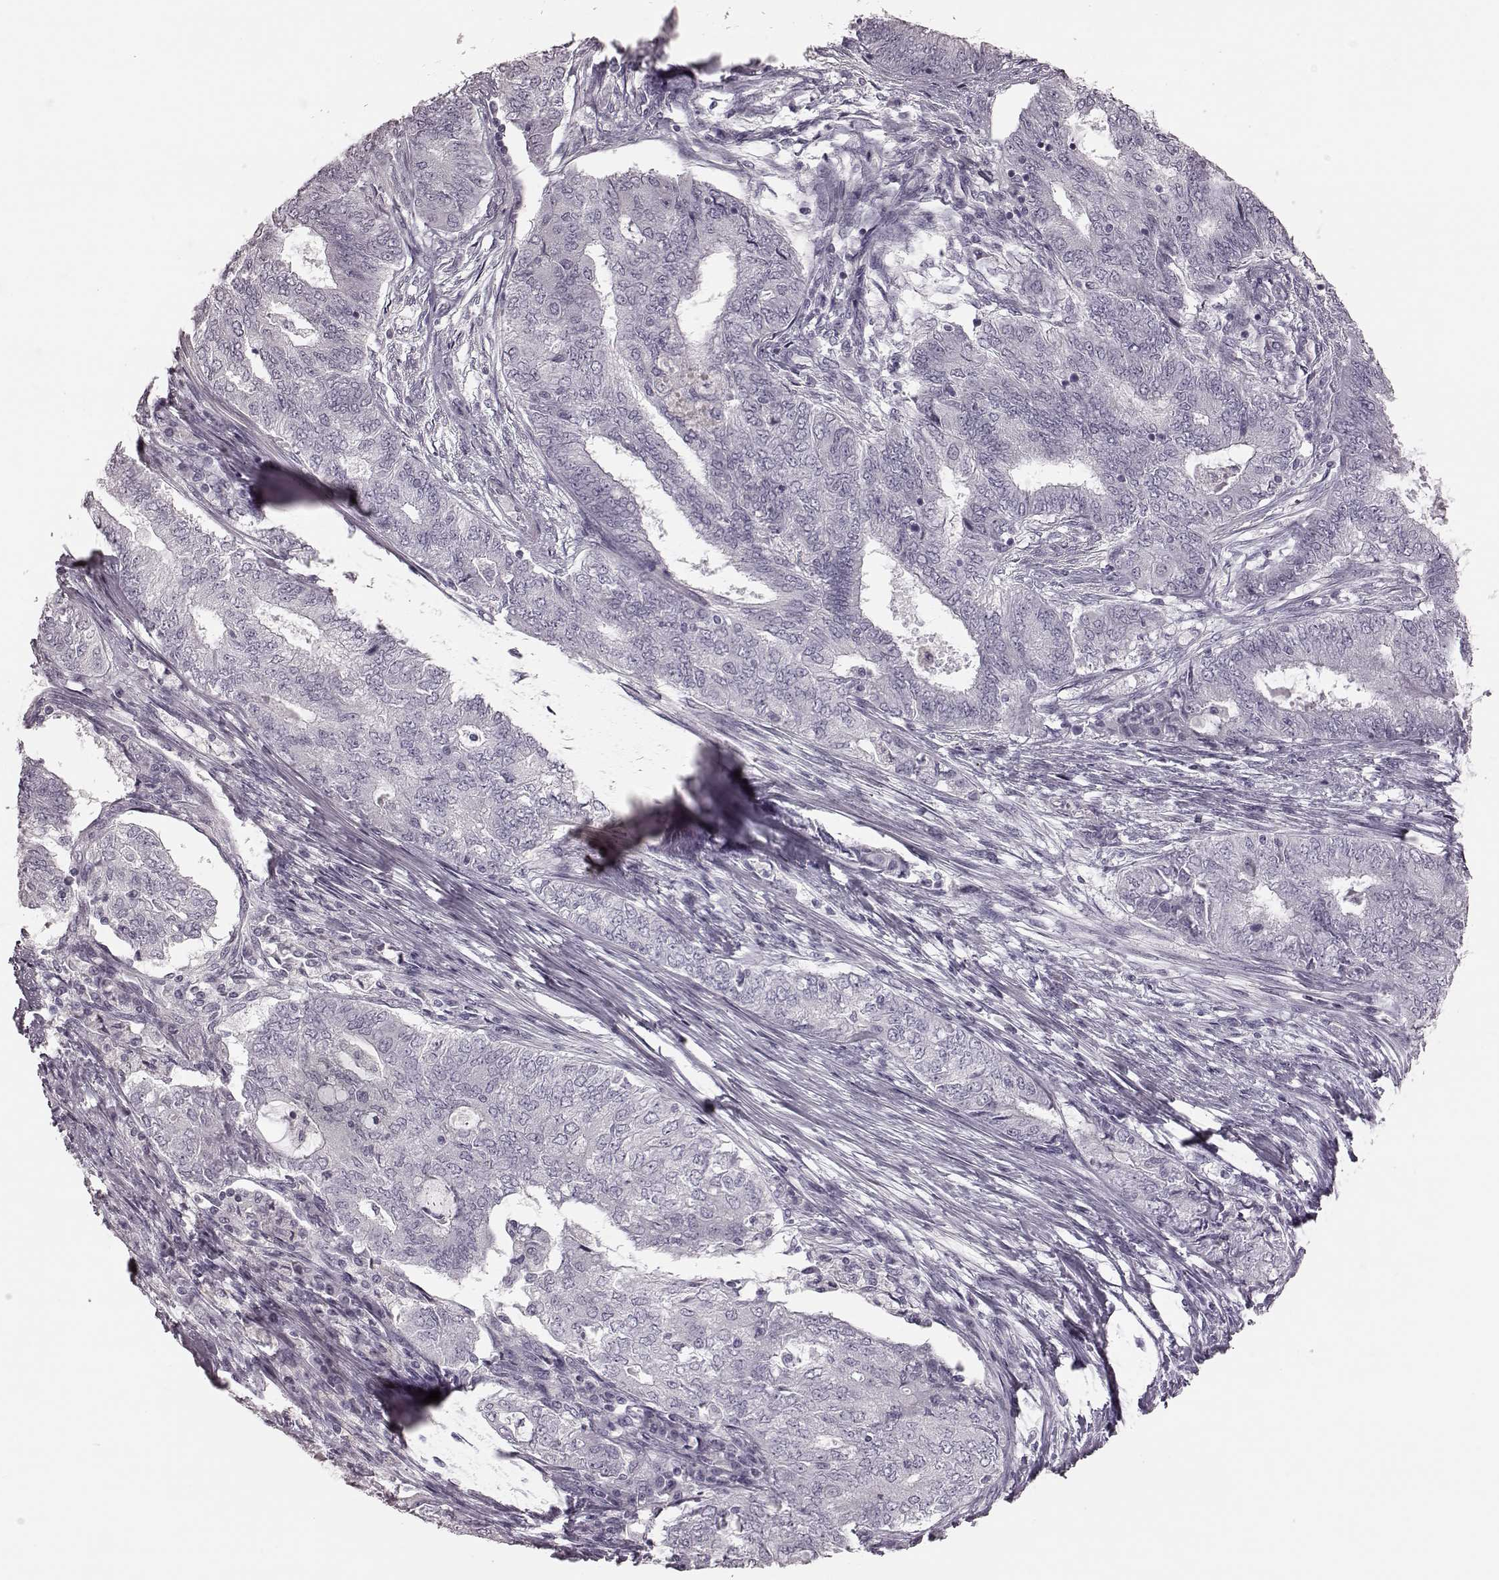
{"staining": {"intensity": "negative", "quantity": "none", "location": "none"}, "tissue": "endometrial cancer", "cell_type": "Tumor cells", "image_type": "cancer", "snomed": [{"axis": "morphology", "description": "Adenocarcinoma, NOS"}, {"axis": "topography", "description": "Endometrium"}], "caption": "Tumor cells are negative for protein expression in human endometrial cancer (adenocarcinoma).", "gene": "ZNF433", "patient": {"sex": "female", "age": 62}}